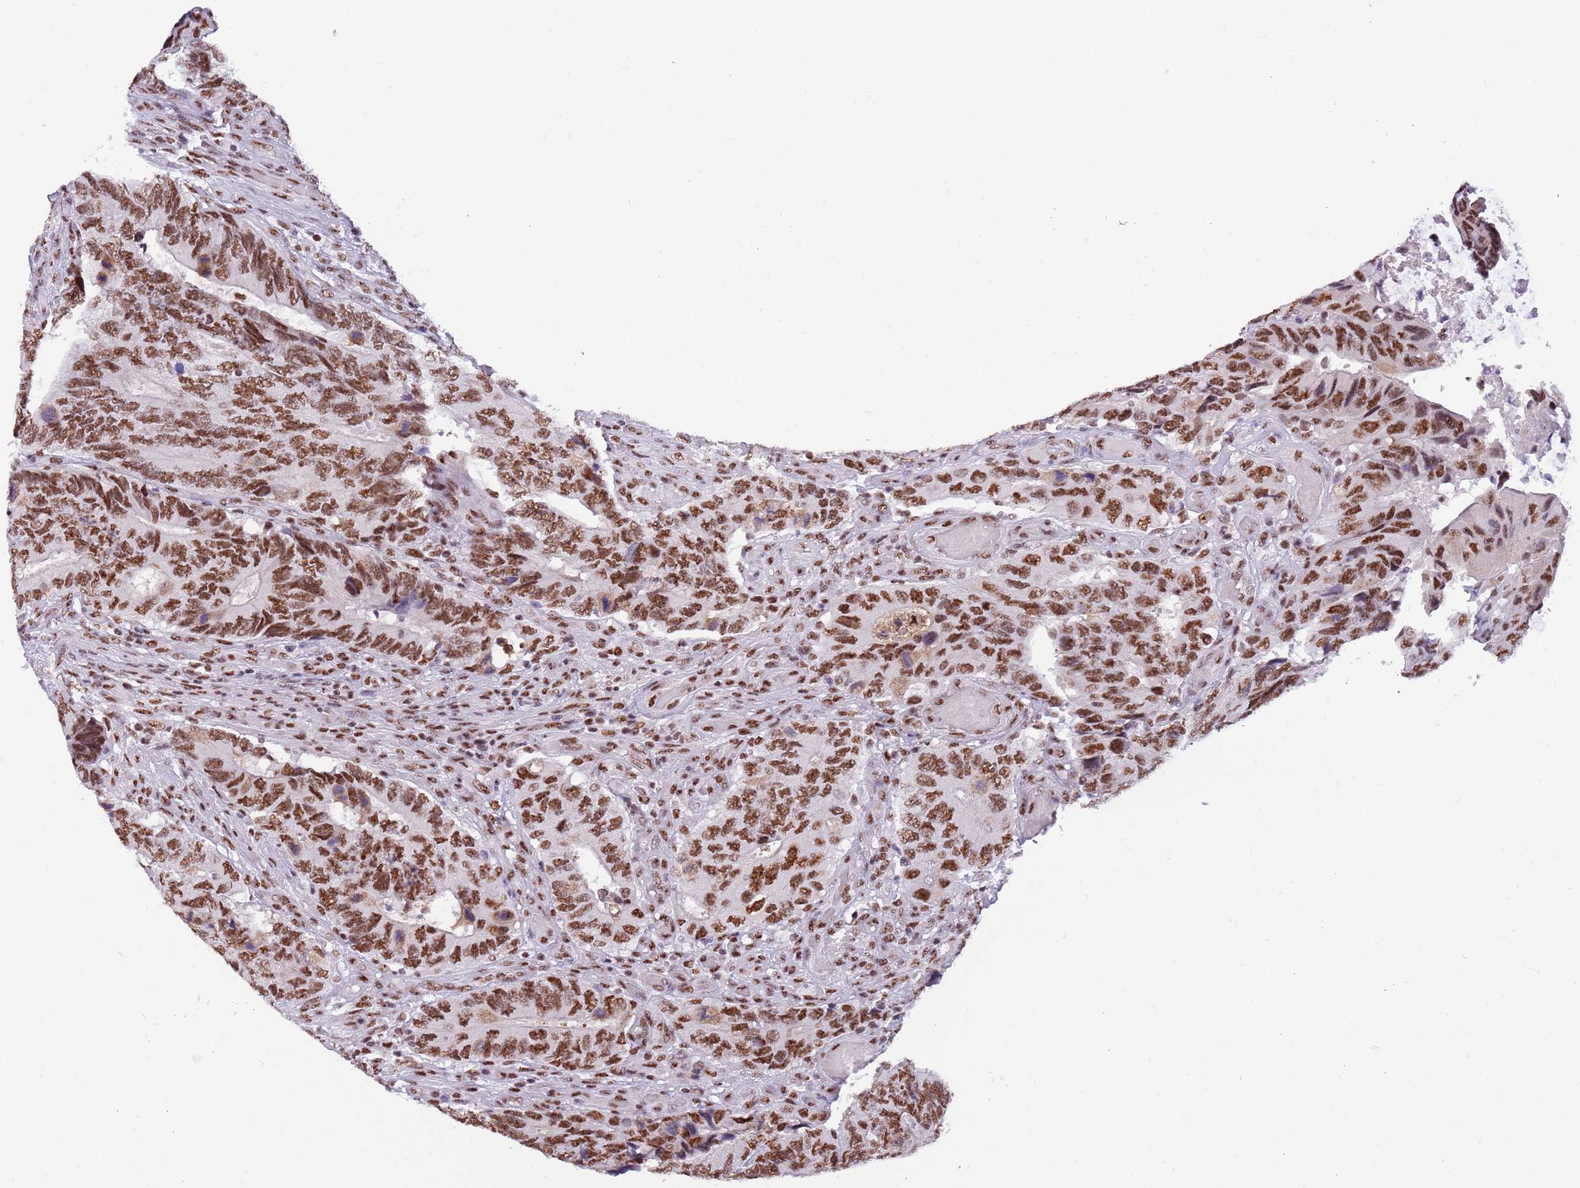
{"staining": {"intensity": "strong", "quantity": ">75%", "location": "nuclear"}, "tissue": "colorectal cancer", "cell_type": "Tumor cells", "image_type": "cancer", "snomed": [{"axis": "morphology", "description": "Adenocarcinoma, NOS"}, {"axis": "topography", "description": "Colon"}], "caption": "A photomicrograph showing strong nuclear expression in approximately >75% of tumor cells in colorectal cancer, as visualized by brown immunohistochemical staining.", "gene": "SF3A2", "patient": {"sex": "male", "age": 87}}